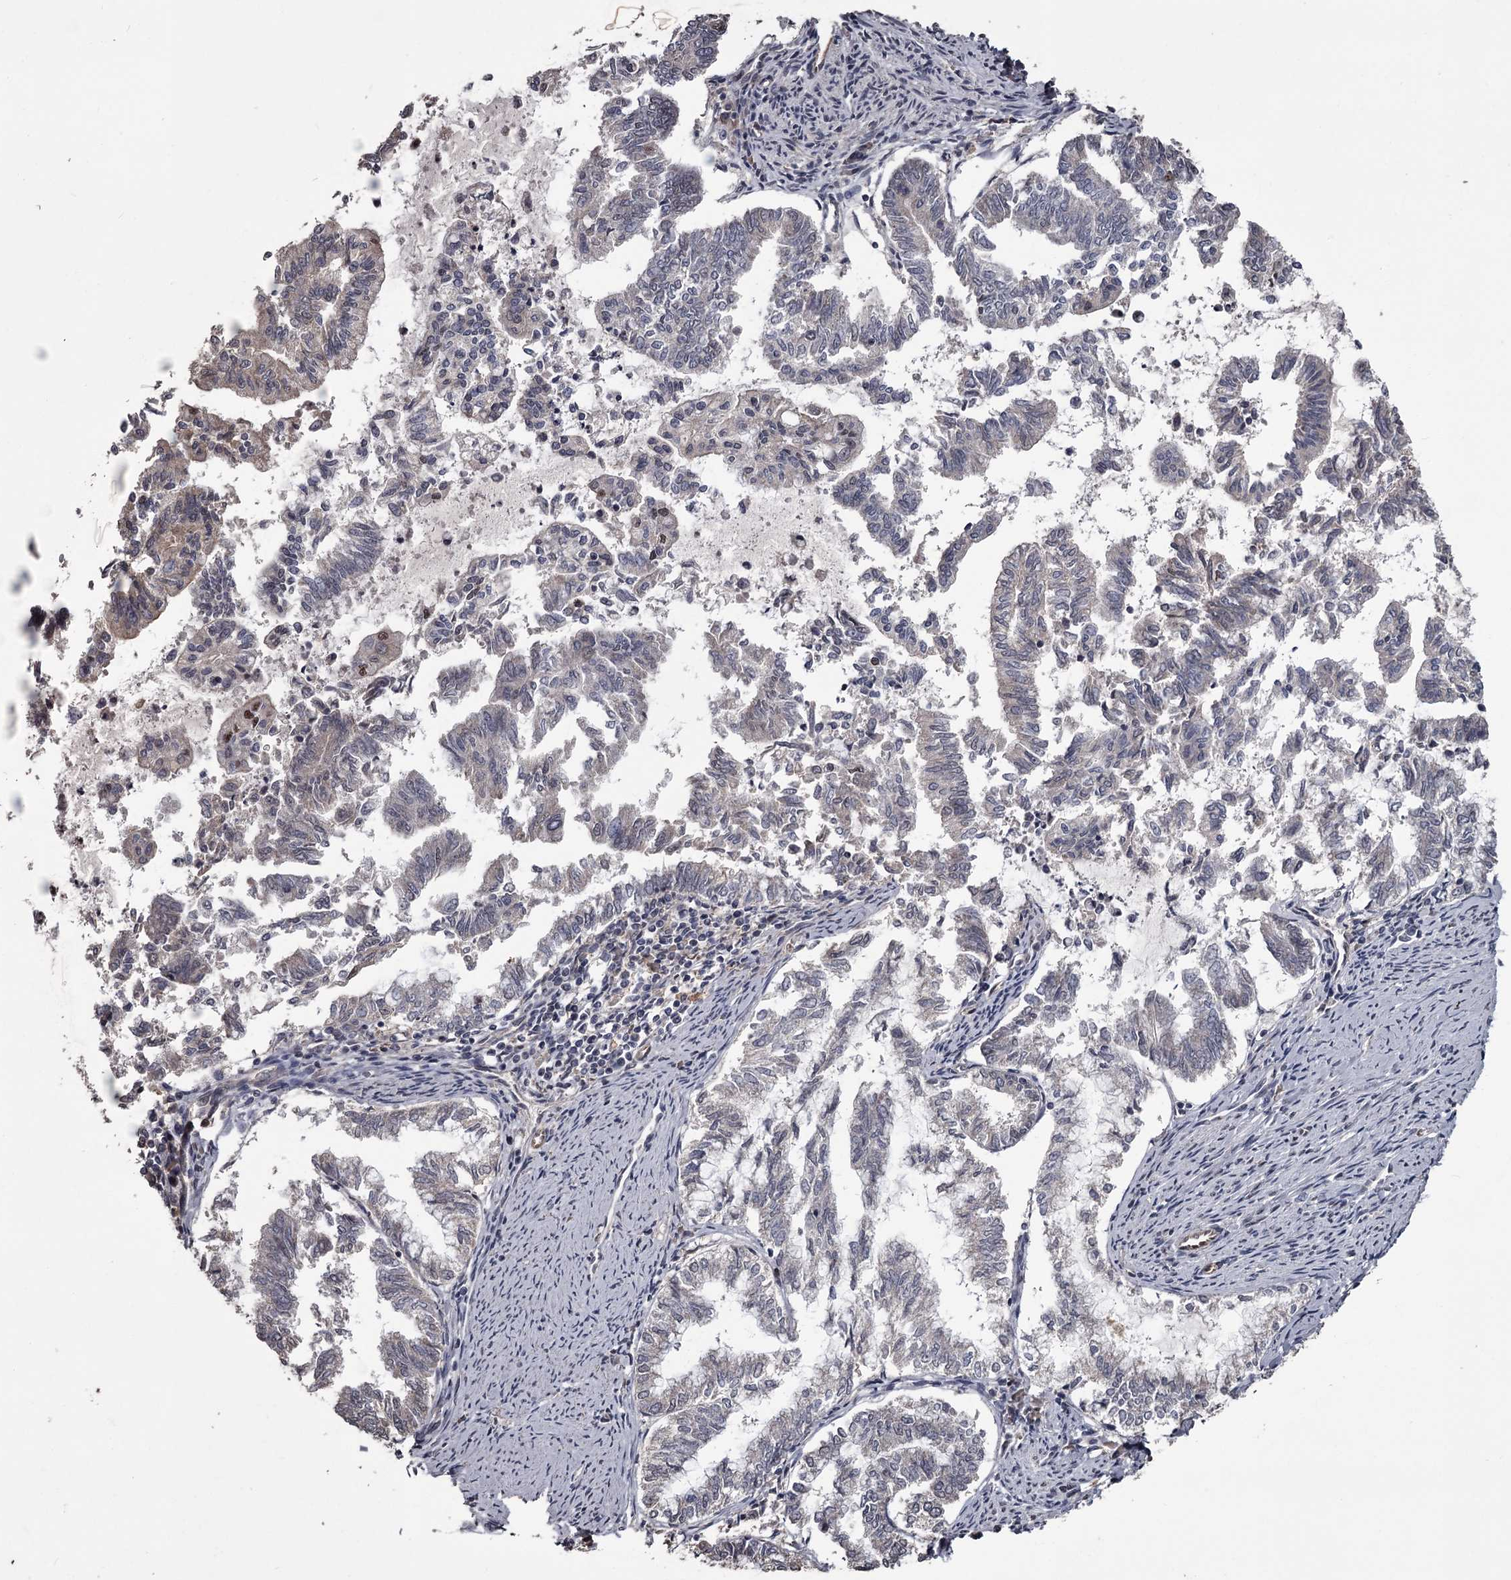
{"staining": {"intensity": "moderate", "quantity": "<25%", "location": "nuclear"}, "tissue": "endometrial cancer", "cell_type": "Tumor cells", "image_type": "cancer", "snomed": [{"axis": "morphology", "description": "Adenocarcinoma, NOS"}, {"axis": "topography", "description": "Endometrium"}], "caption": "Protein analysis of endometrial cancer (adenocarcinoma) tissue exhibits moderate nuclear staining in about <25% of tumor cells. Ihc stains the protein in brown and the nuclei are stained blue.", "gene": "PRPF40B", "patient": {"sex": "female", "age": 79}}